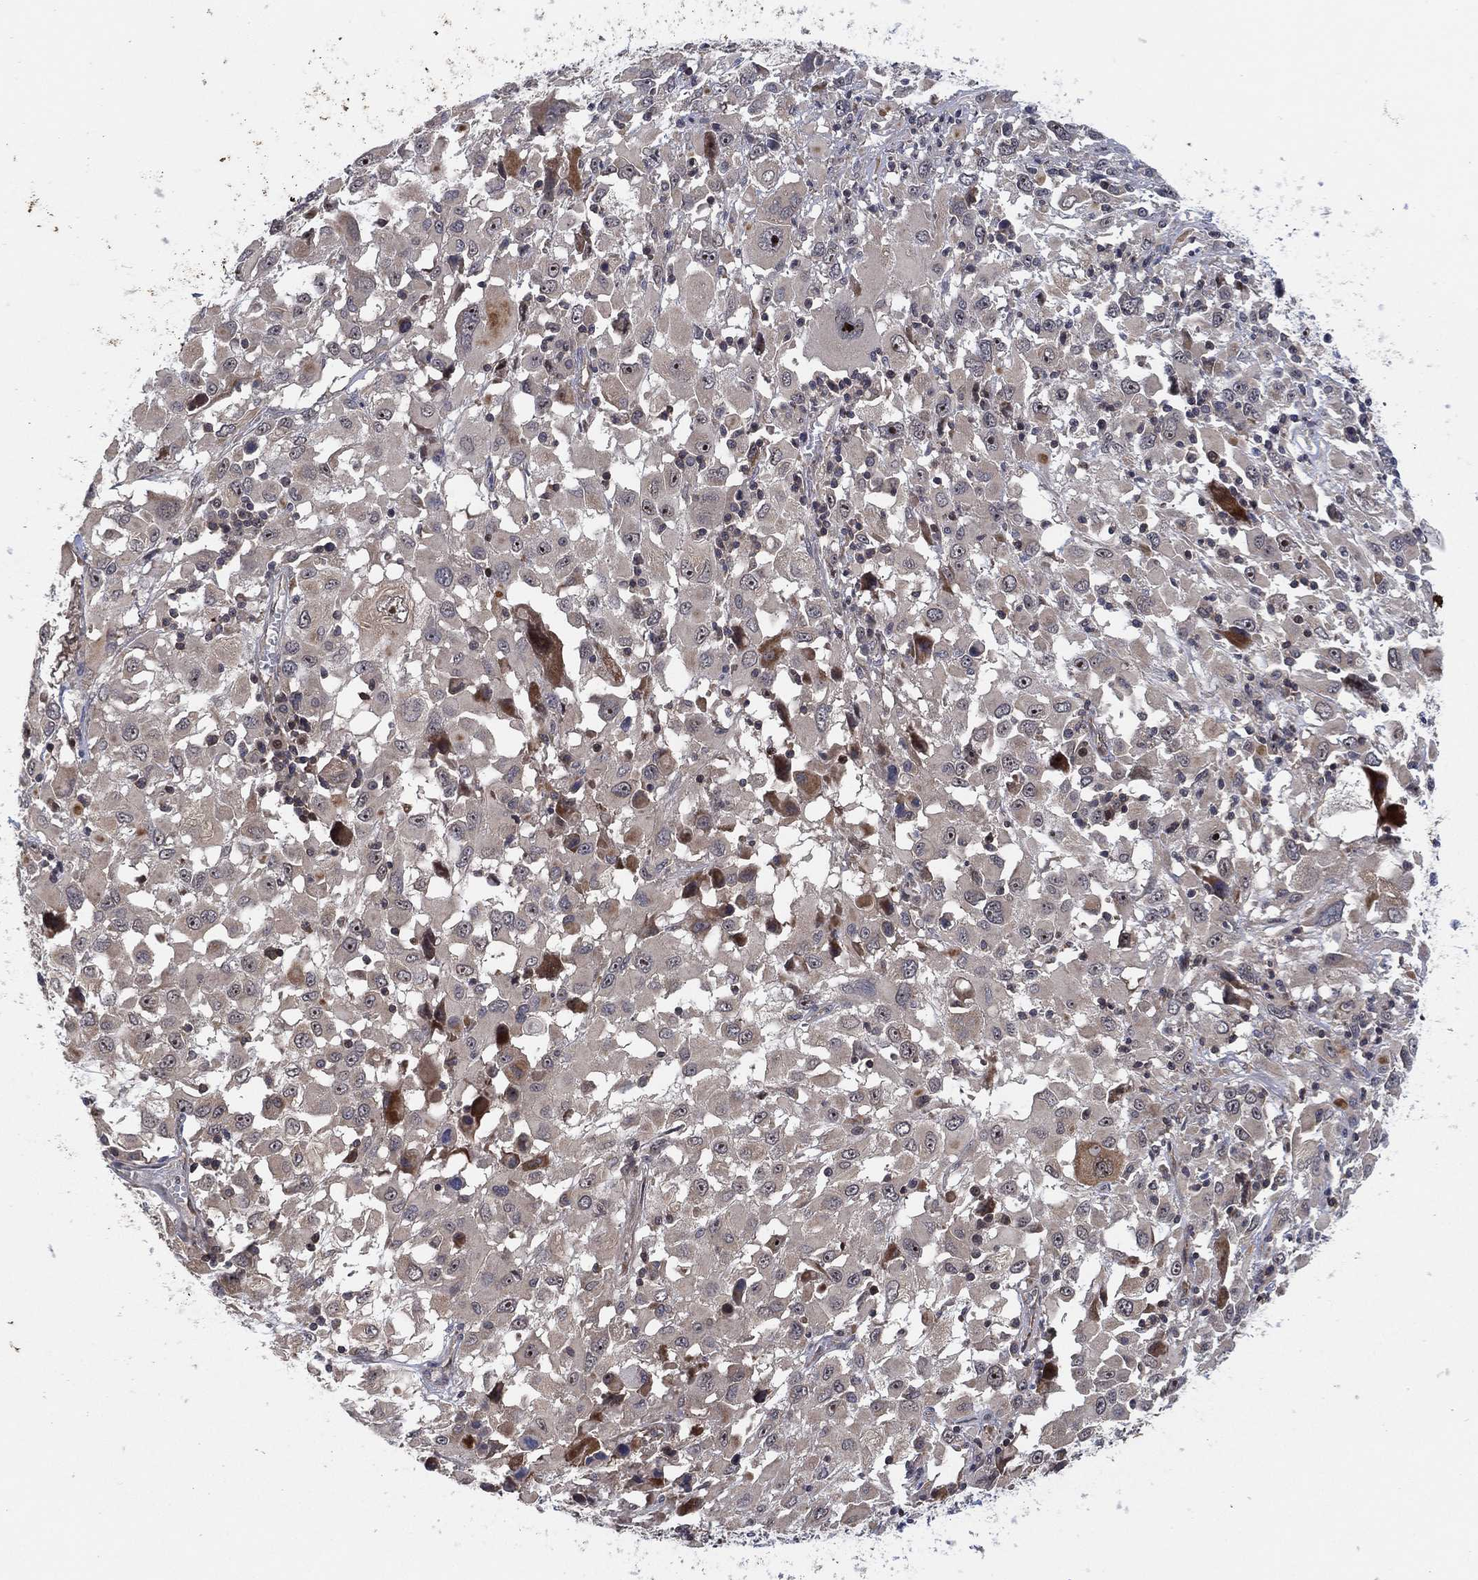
{"staining": {"intensity": "moderate", "quantity": "<25%", "location": "cytoplasmic/membranous"}, "tissue": "melanoma", "cell_type": "Tumor cells", "image_type": "cancer", "snomed": [{"axis": "morphology", "description": "Malignant melanoma, Metastatic site"}, {"axis": "topography", "description": "Soft tissue"}], "caption": "This is a histology image of immunohistochemistry (IHC) staining of melanoma, which shows moderate expression in the cytoplasmic/membranous of tumor cells.", "gene": "TMCO1", "patient": {"sex": "male", "age": 50}}